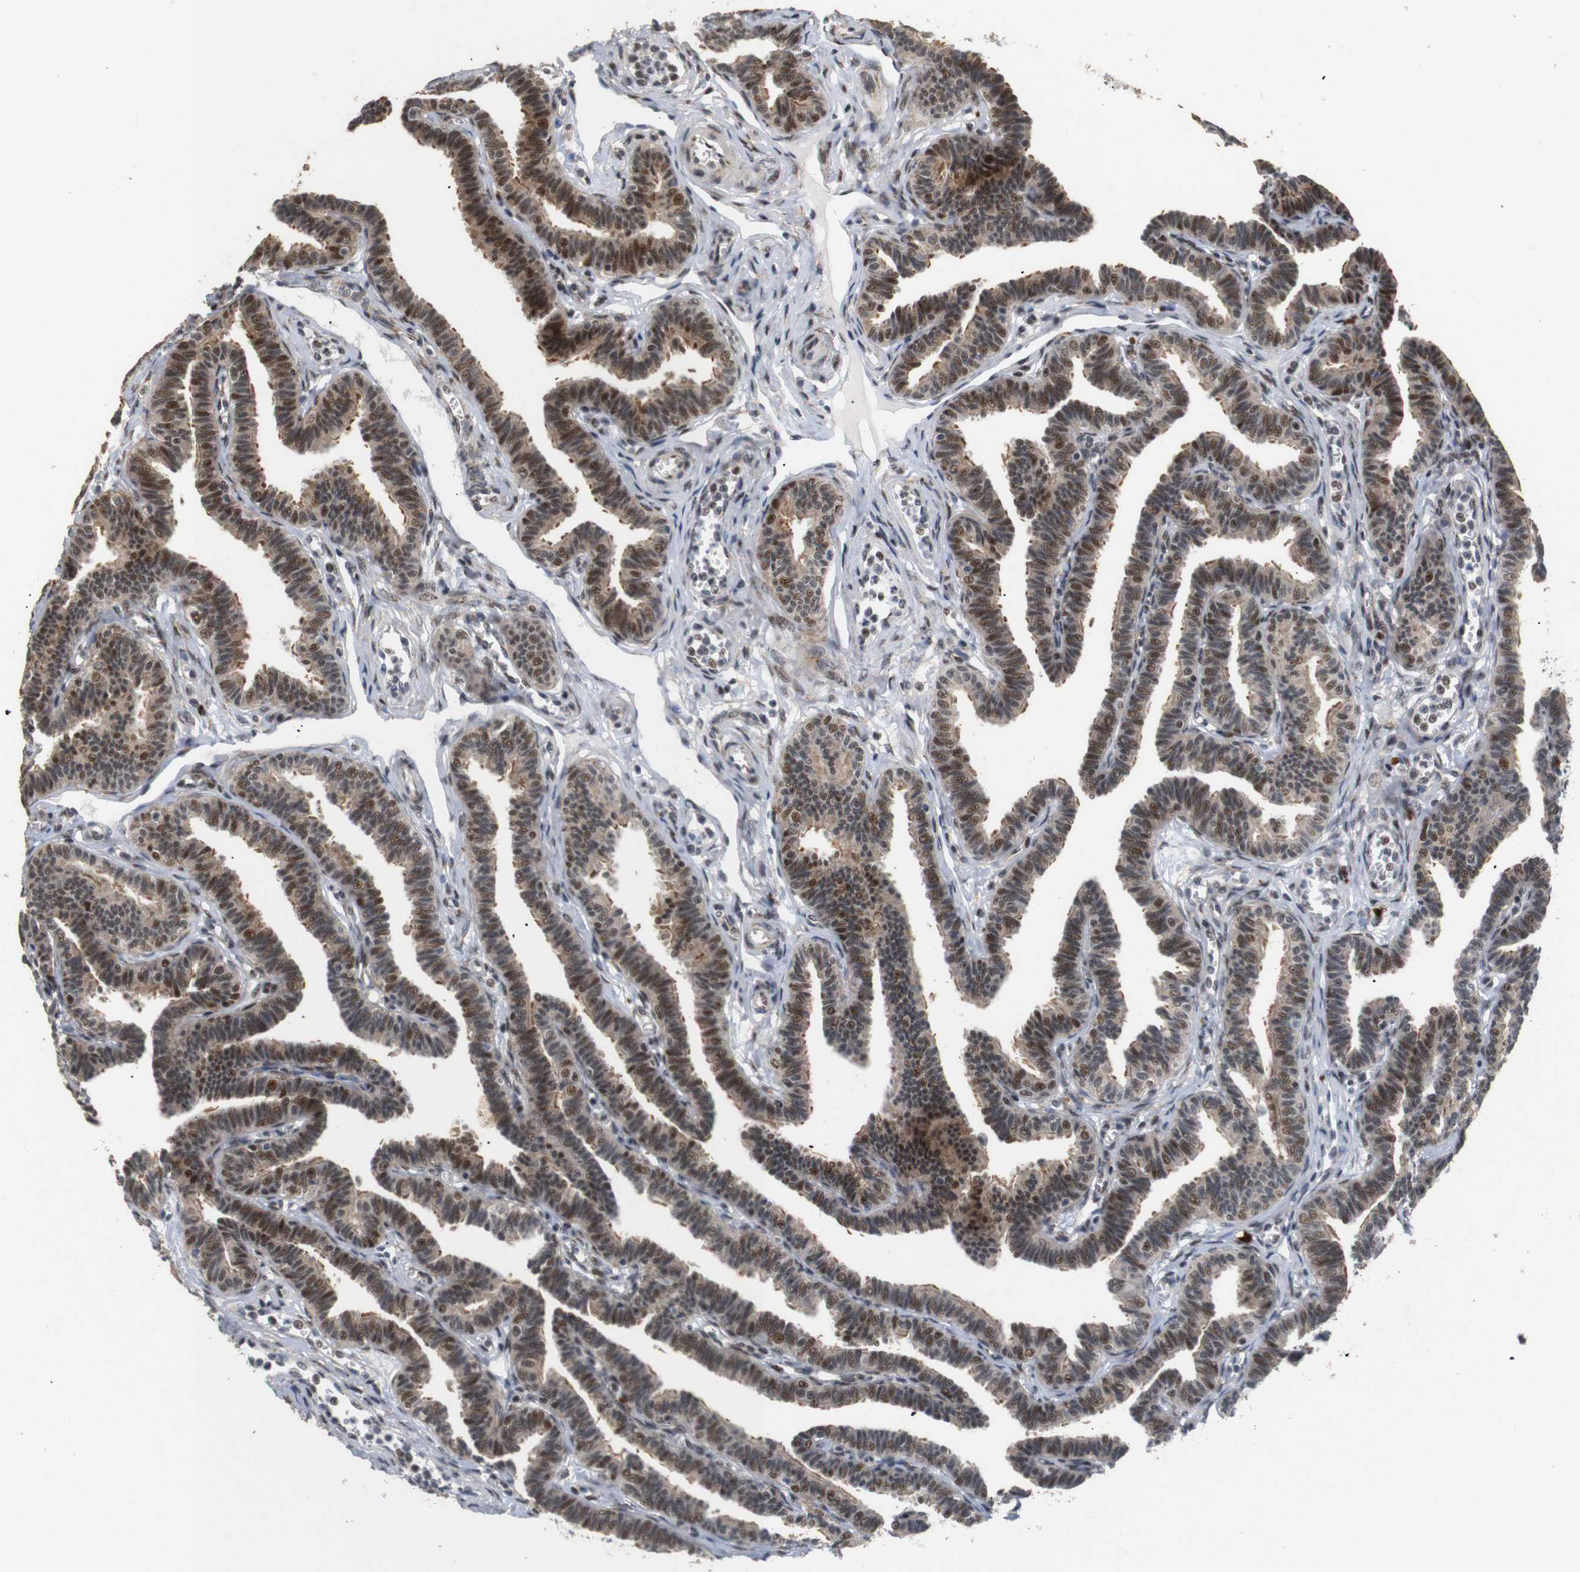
{"staining": {"intensity": "moderate", "quantity": ">75%", "location": "cytoplasmic/membranous,nuclear"}, "tissue": "fallopian tube", "cell_type": "Glandular cells", "image_type": "normal", "snomed": [{"axis": "morphology", "description": "Normal tissue, NOS"}, {"axis": "topography", "description": "Fallopian tube"}, {"axis": "topography", "description": "Ovary"}], "caption": "The immunohistochemical stain labels moderate cytoplasmic/membranous,nuclear staining in glandular cells of benign fallopian tube. Nuclei are stained in blue.", "gene": "PYM1", "patient": {"sex": "female", "age": 23}}